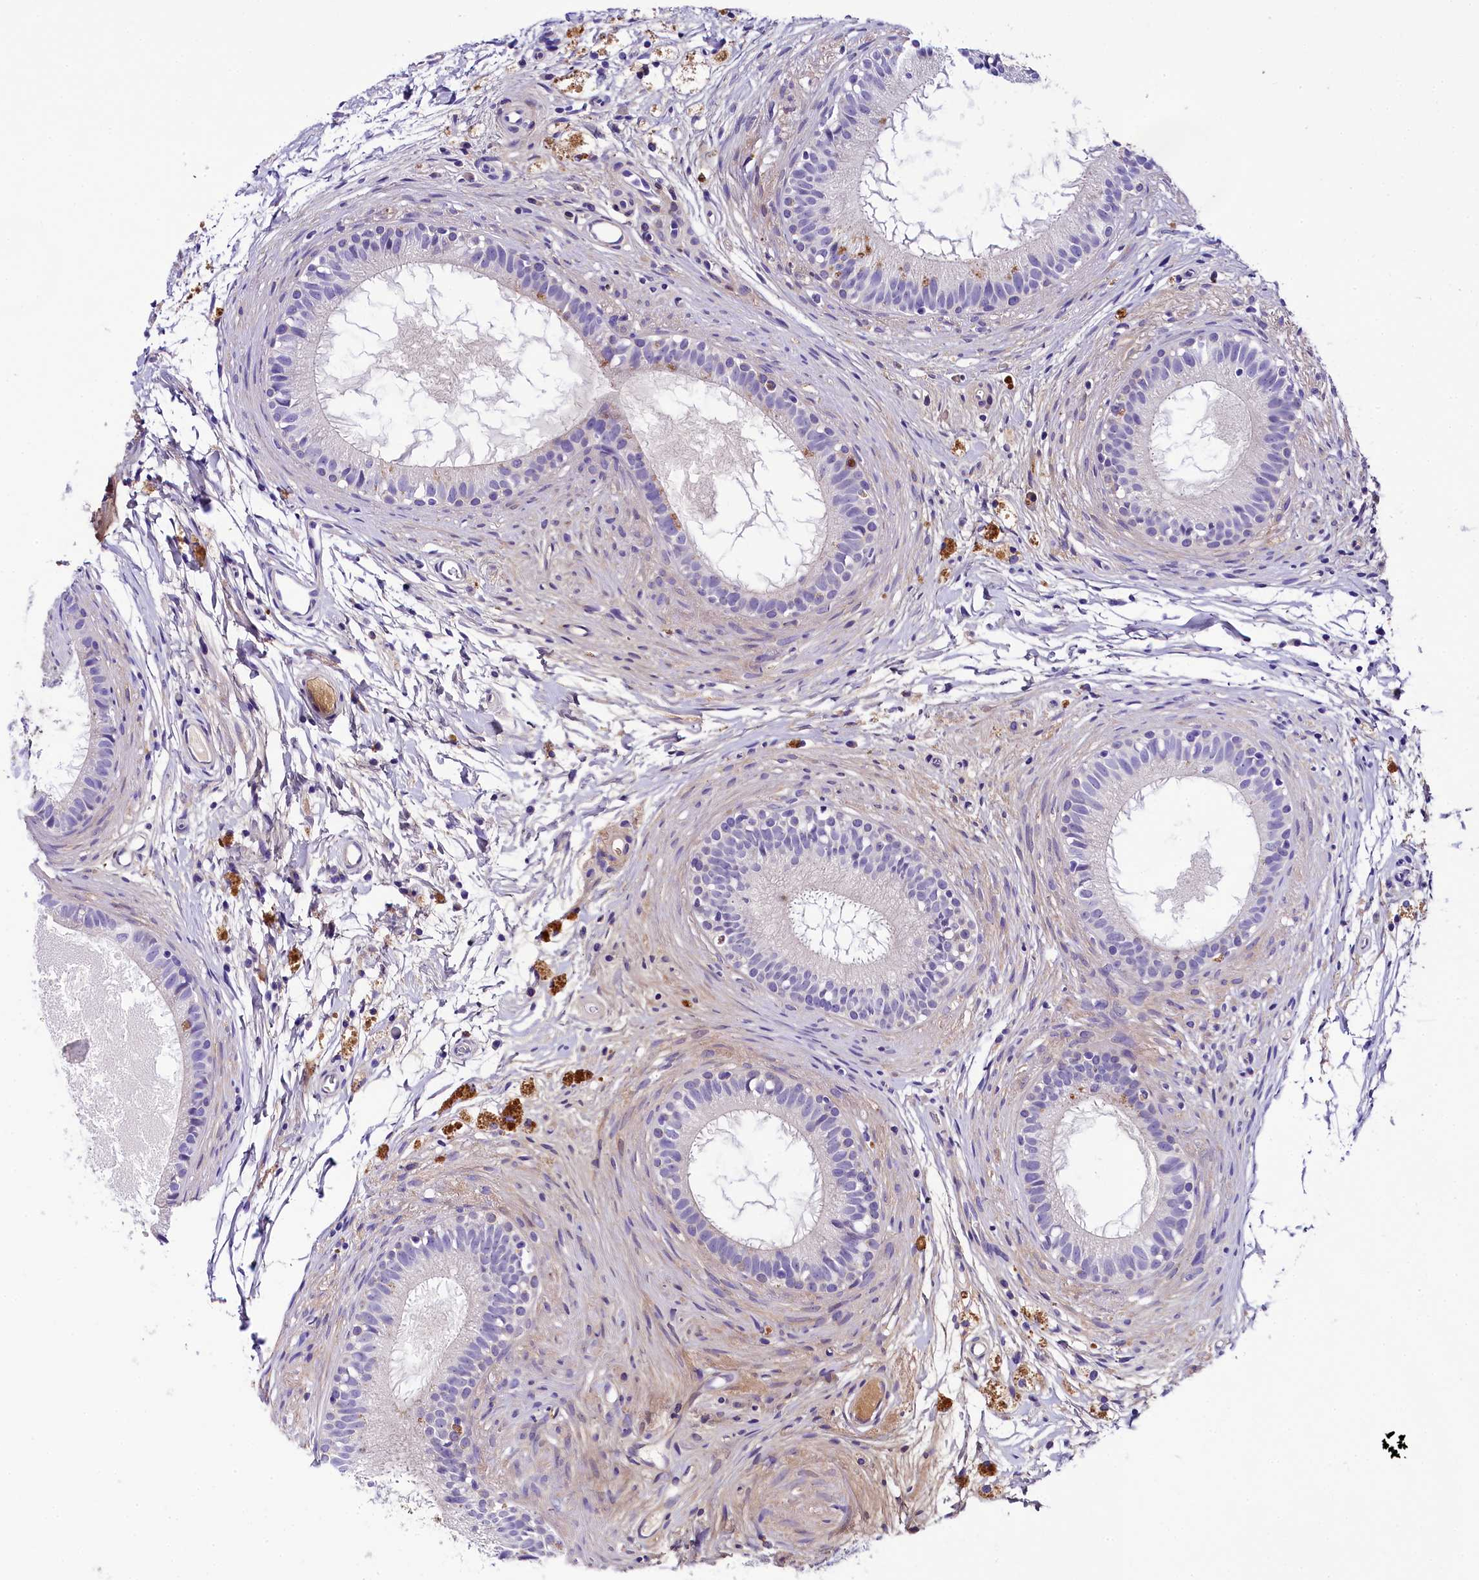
{"staining": {"intensity": "negative", "quantity": "none", "location": "none"}, "tissue": "epididymis", "cell_type": "Glandular cells", "image_type": "normal", "snomed": [{"axis": "morphology", "description": "Normal tissue, NOS"}, {"axis": "topography", "description": "Epididymis"}], "caption": "IHC photomicrograph of benign epididymis stained for a protein (brown), which shows no staining in glandular cells.", "gene": "SOD3", "patient": {"sex": "male", "age": 80}}